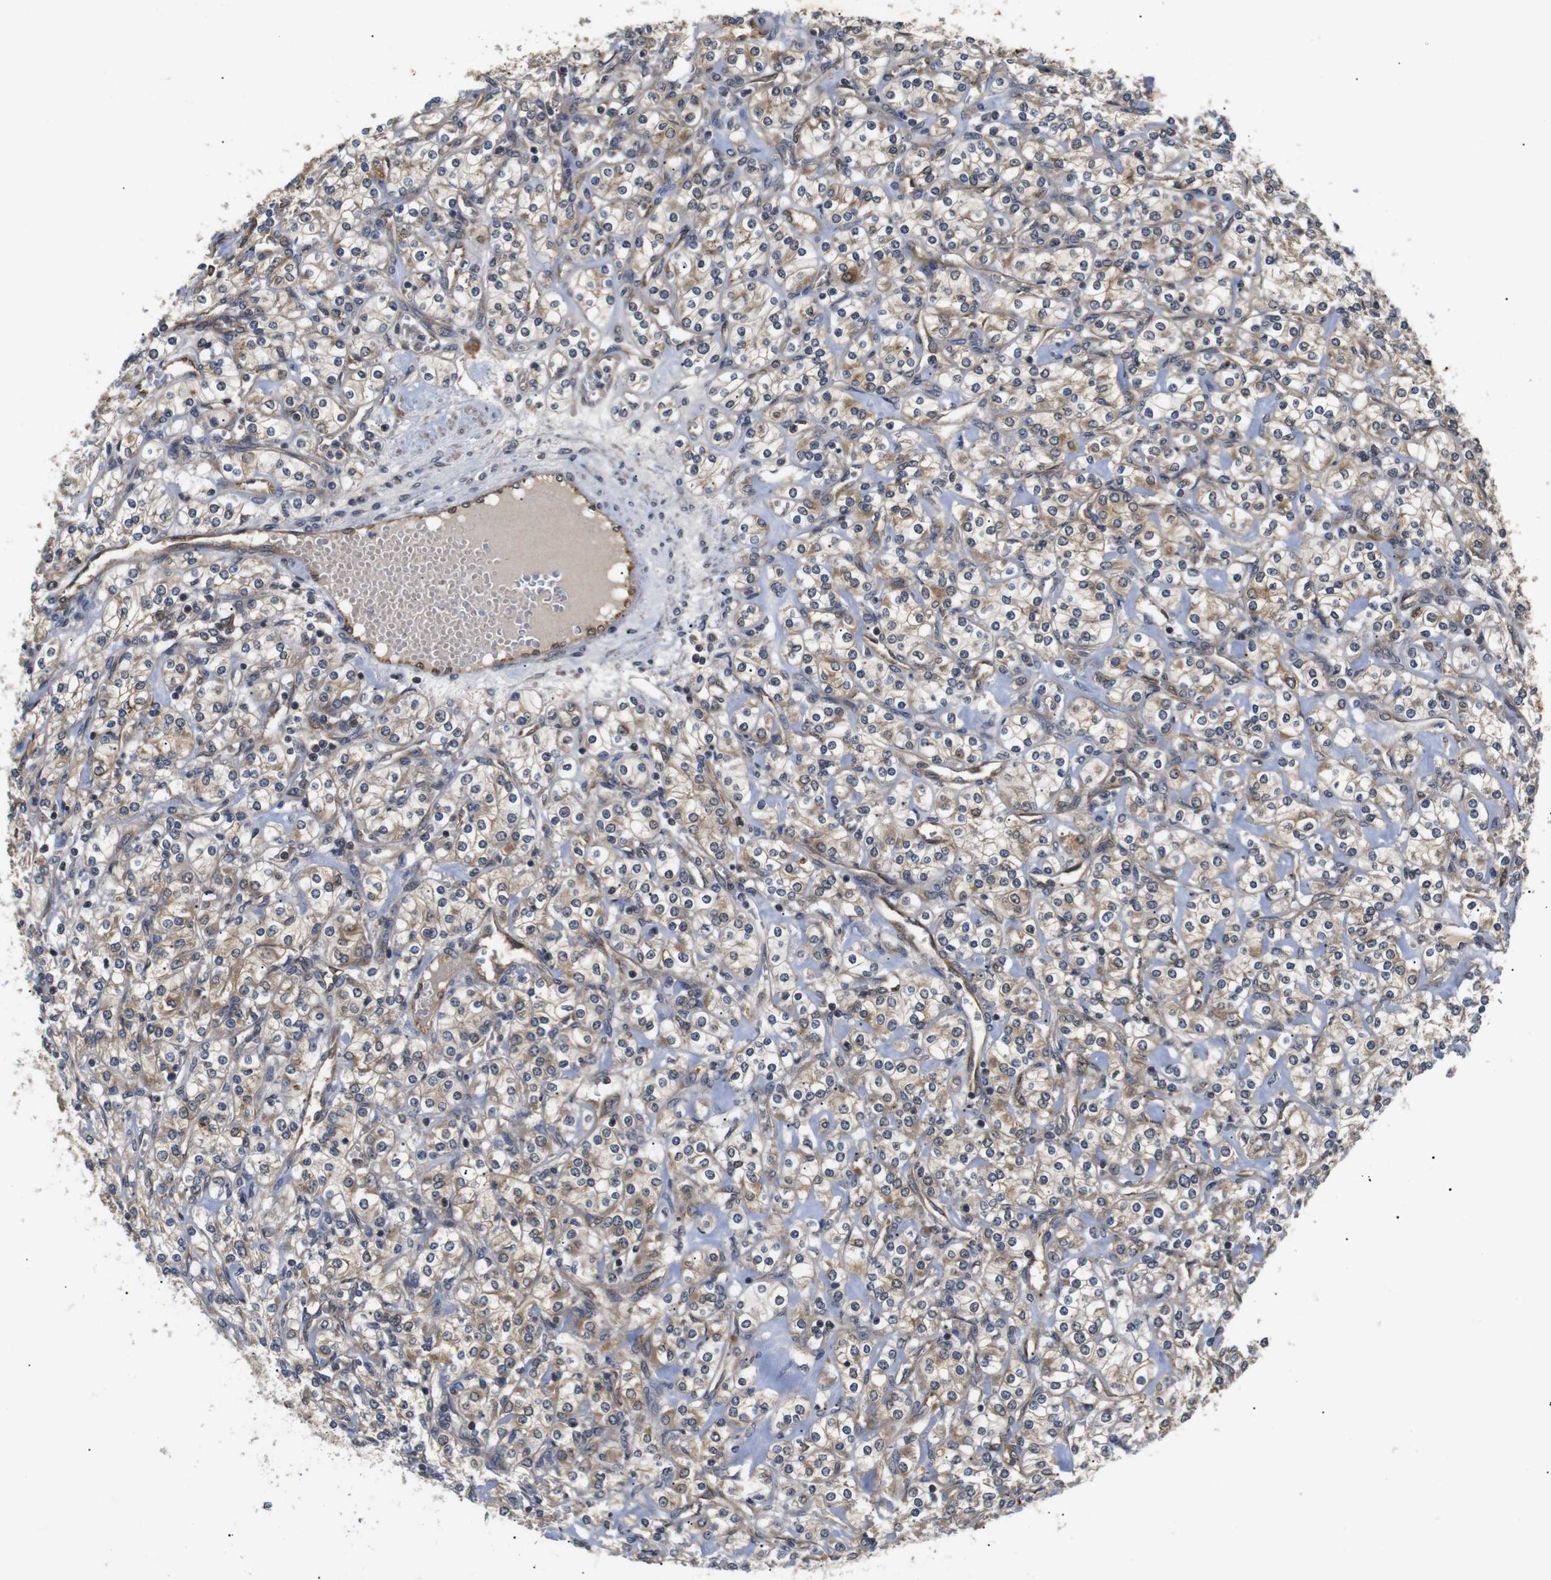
{"staining": {"intensity": "moderate", "quantity": ">75%", "location": "cytoplasmic/membranous"}, "tissue": "renal cancer", "cell_type": "Tumor cells", "image_type": "cancer", "snomed": [{"axis": "morphology", "description": "Adenocarcinoma, NOS"}, {"axis": "topography", "description": "Kidney"}], "caption": "Renal adenocarcinoma stained with IHC shows moderate cytoplasmic/membranous expression in about >75% of tumor cells.", "gene": "RIPK1", "patient": {"sex": "male", "age": 77}}